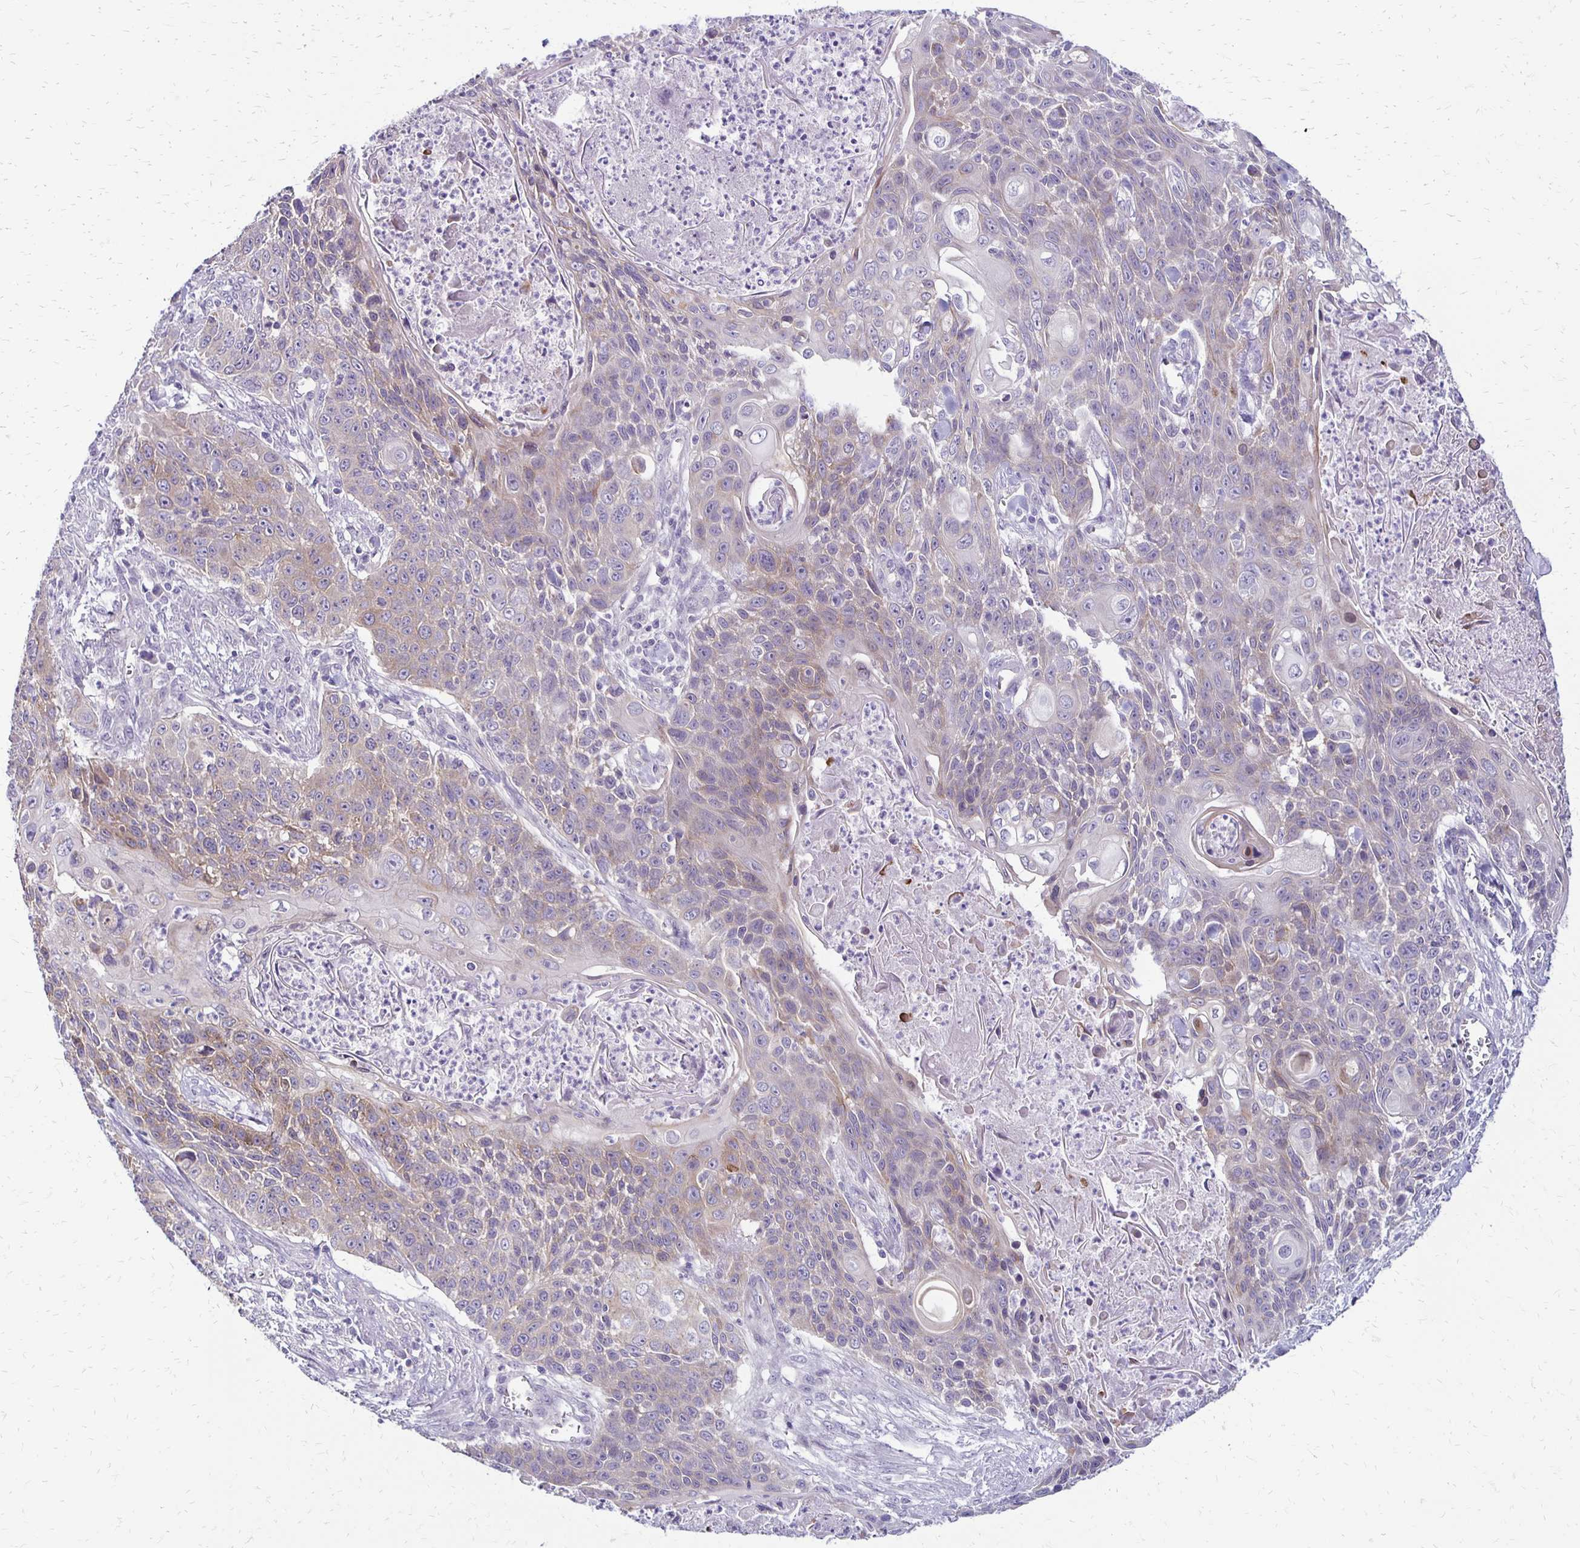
{"staining": {"intensity": "negative", "quantity": "none", "location": "none"}, "tissue": "lung cancer", "cell_type": "Tumor cells", "image_type": "cancer", "snomed": [{"axis": "morphology", "description": "Squamous cell carcinoma, NOS"}, {"axis": "morphology", "description": "Squamous cell carcinoma, metastatic, NOS"}, {"axis": "topography", "description": "Lung"}, {"axis": "topography", "description": "Pleura, NOS"}], "caption": "Immunohistochemical staining of human lung cancer (metastatic squamous cell carcinoma) shows no significant expression in tumor cells.", "gene": "KATNBL1", "patient": {"sex": "male", "age": 72}}